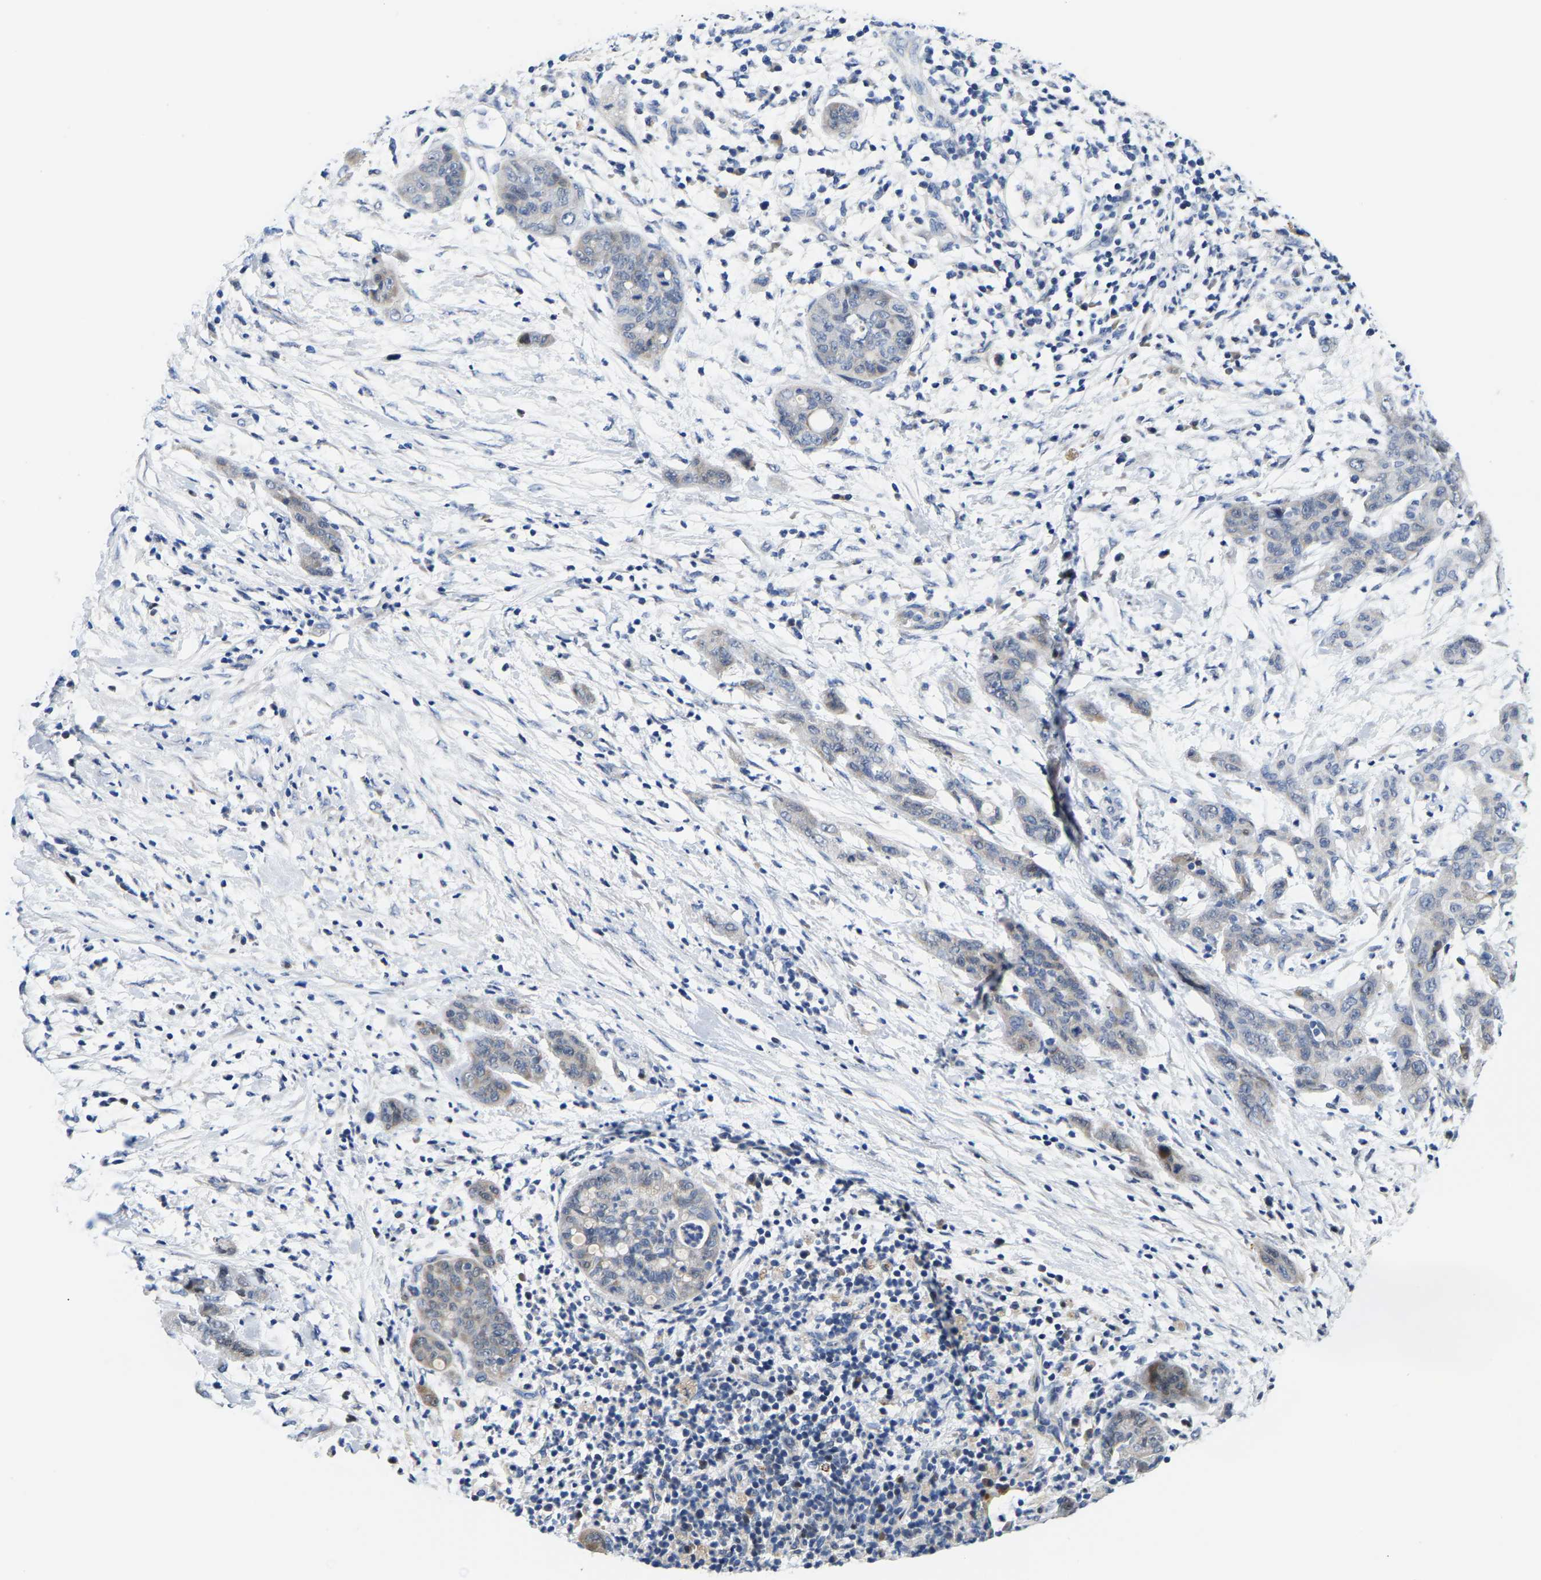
{"staining": {"intensity": "weak", "quantity": "<25%", "location": "cytoplasmic/membranous"}, "tissue": "pancreatic cancer", "cell_type": "Tumor cells", "image_type": "cancer", "snomed": [{"axis": "morphology", "description": "Adenocarcinoma, NOS"}, {"axis": "topography", "description": "Pancreas"}], "caption": "Tumor cells show no significant protein positivity in adenocarcinoma (pancreatic).", "gene": "KLHL1", "patient": {"sex": "female", "age": 78}}